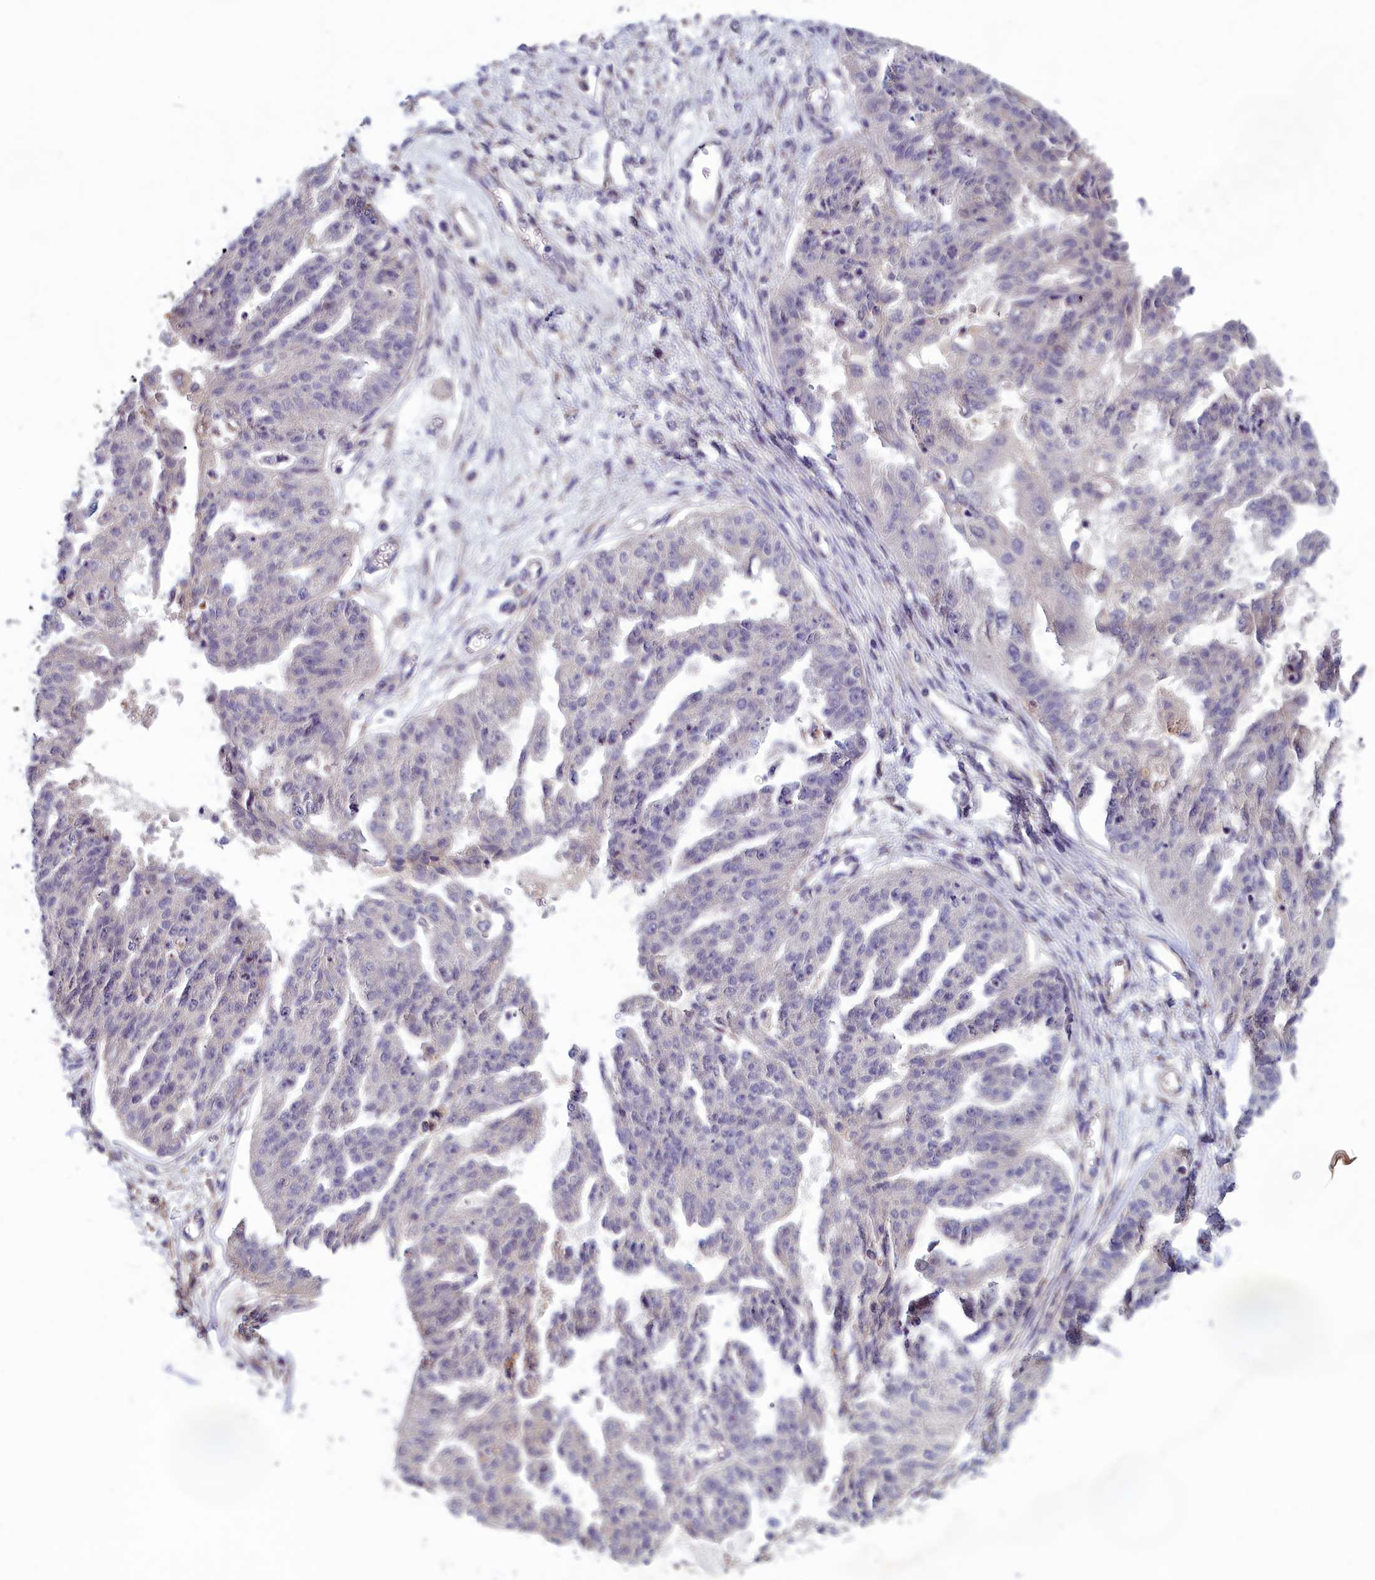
{"staining": {"intensity": "negative", "quantity": "none", "location": "none"}, "tissue": "ovarian cancer", "cell_type": "Tumor cells", "image_type": "cancer", "snomed": [{"axis": "morphology", "description": "Cystadenocarcinoma, serous, NOS"}, {"axis": "topography", "description": "Ovary"}], "caption": "DAB (3,3'-diaminobenzidine) immunohistochemical staining of ovarian serous cystadenocarcinoma displays no significant positivity in tumor cells.", "gene": "HECA", "patient": {"sex": "female", "age": 58}}